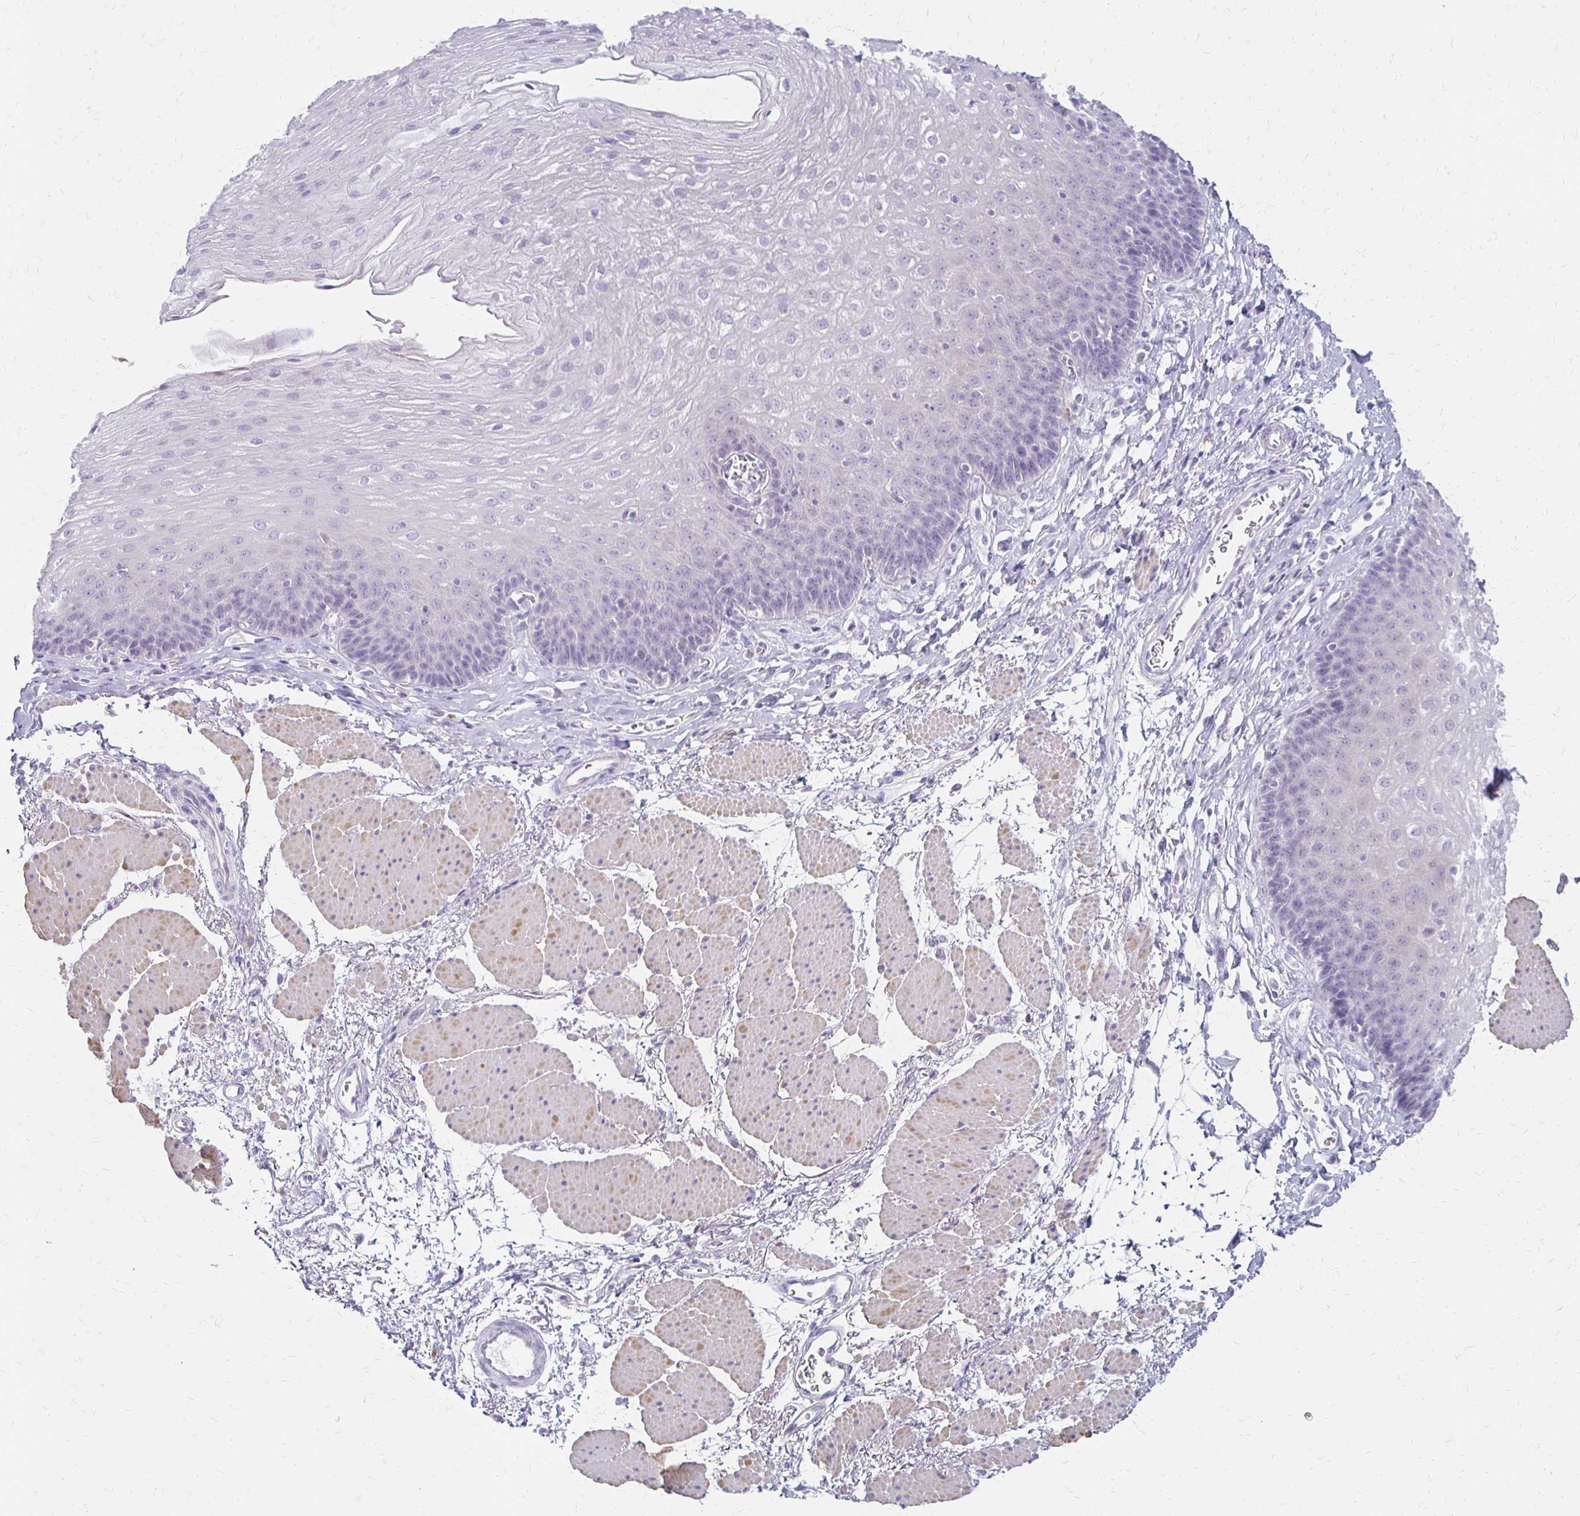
{"staining": {"intensity": "negative", "quantity": "none", "location": "none"}, "tissue": "esophagus", "cell_type": "Squamous epithelial cells", "image_type": "normal", "snomed": [{"axis": "morphology", "description": "Normal tissue, NOS"}, {"axis": "topography", "description": "Esophagus"}], "caption": "Squamous epithelial cells show no significant protein expression in normal esophagus. The staining was performed using DAB (3,3'-diaminobenzidine) to visualize the protein expression in brown, while the nuclei were stained in blue with hematoxylin (Magnification: 20x).", "gene": "ACP5", "patient": {"sex": "female", "age": 81}}